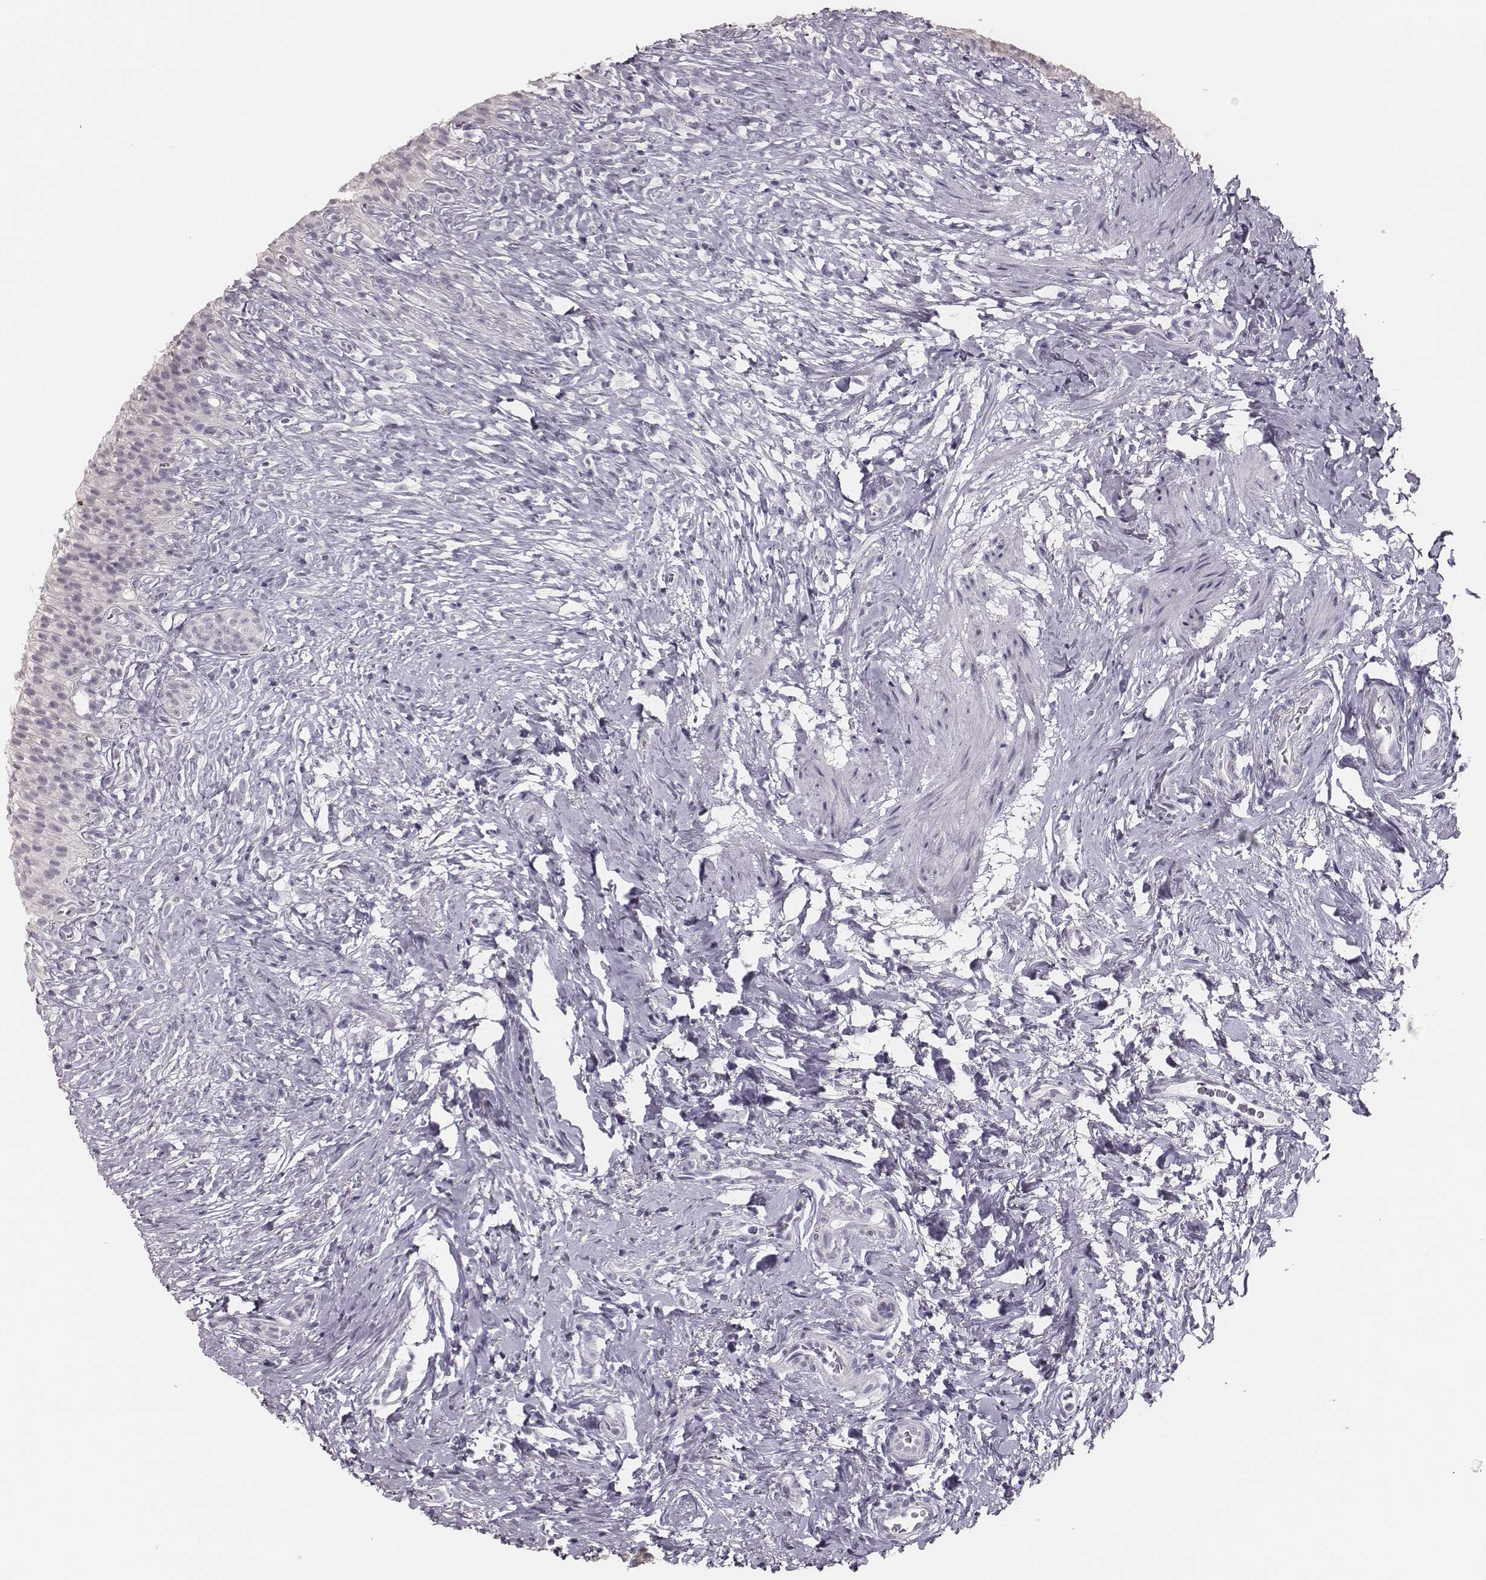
{"staining": {"intensity": "negative", "quantity": "none", "location": "none"}, "tissue": "urinary bladder", "cell_type": "Urothelial cells", "image_type": "normal", "snomed": [{"axis": "morphology", "description": "Normal tissue, NOS"}, {"axis": "topography", "description": "Urinary bladder"}, {"axis": "topography", "description": "Prostate"}], "caption": "Urothelial cells are negative for brown protein staining in benign urinary bladder. (DAB (3,3'-diaminobenzidine) IHC, high magnification).", "gene": "ADGRF4", "patient": {"sex": "male", "age": 76}}